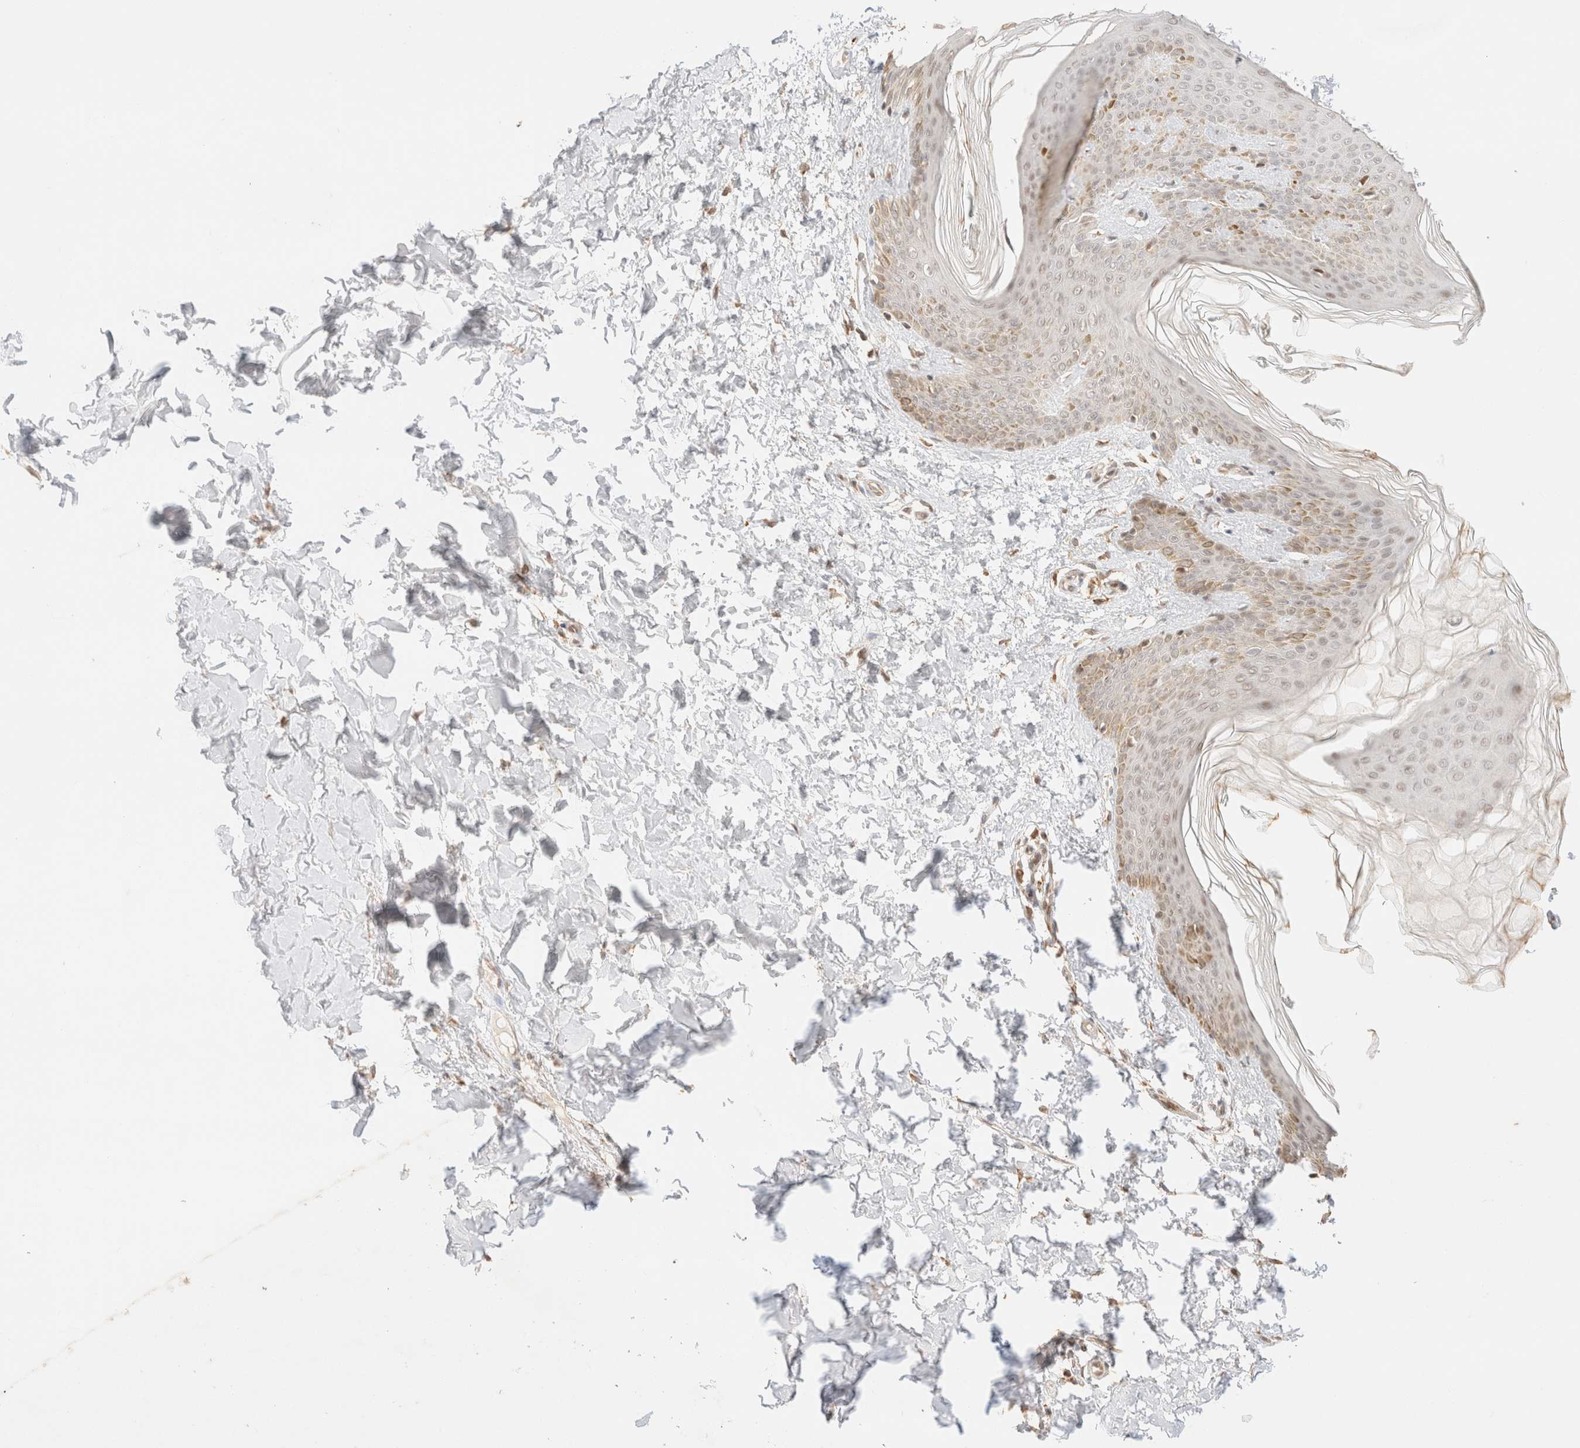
{"staining": {"intensity": "moderate", "quantity": ">75%", "location": "cytoplasmic/membranous"}, "tissue": "skin", "cell_type": "Fibroblasts", "image_type": "normal", "snomed": [{"axis": "morphology", "description": "Normal tissue, NOS"}, {"axis": "morphology", "description": "Neoplasm, benign, NOS"}, {"axis": "topography", "description": "Skin"}, {"axis": "topography", "description": "Soft tissue"}], "caption": "Immunohistochemistry histopathology image of unremarkable skin: skin stained using immunohistochemistry (IHC) shows medium levels of moderate protein expression localized specifically in the cytoplasmic/membranous of fibroblasts, appearing as a cytoplasmic/membranous brown color.", "gene": "TACO1", "patient": {"sex": "male", "age": 26}}